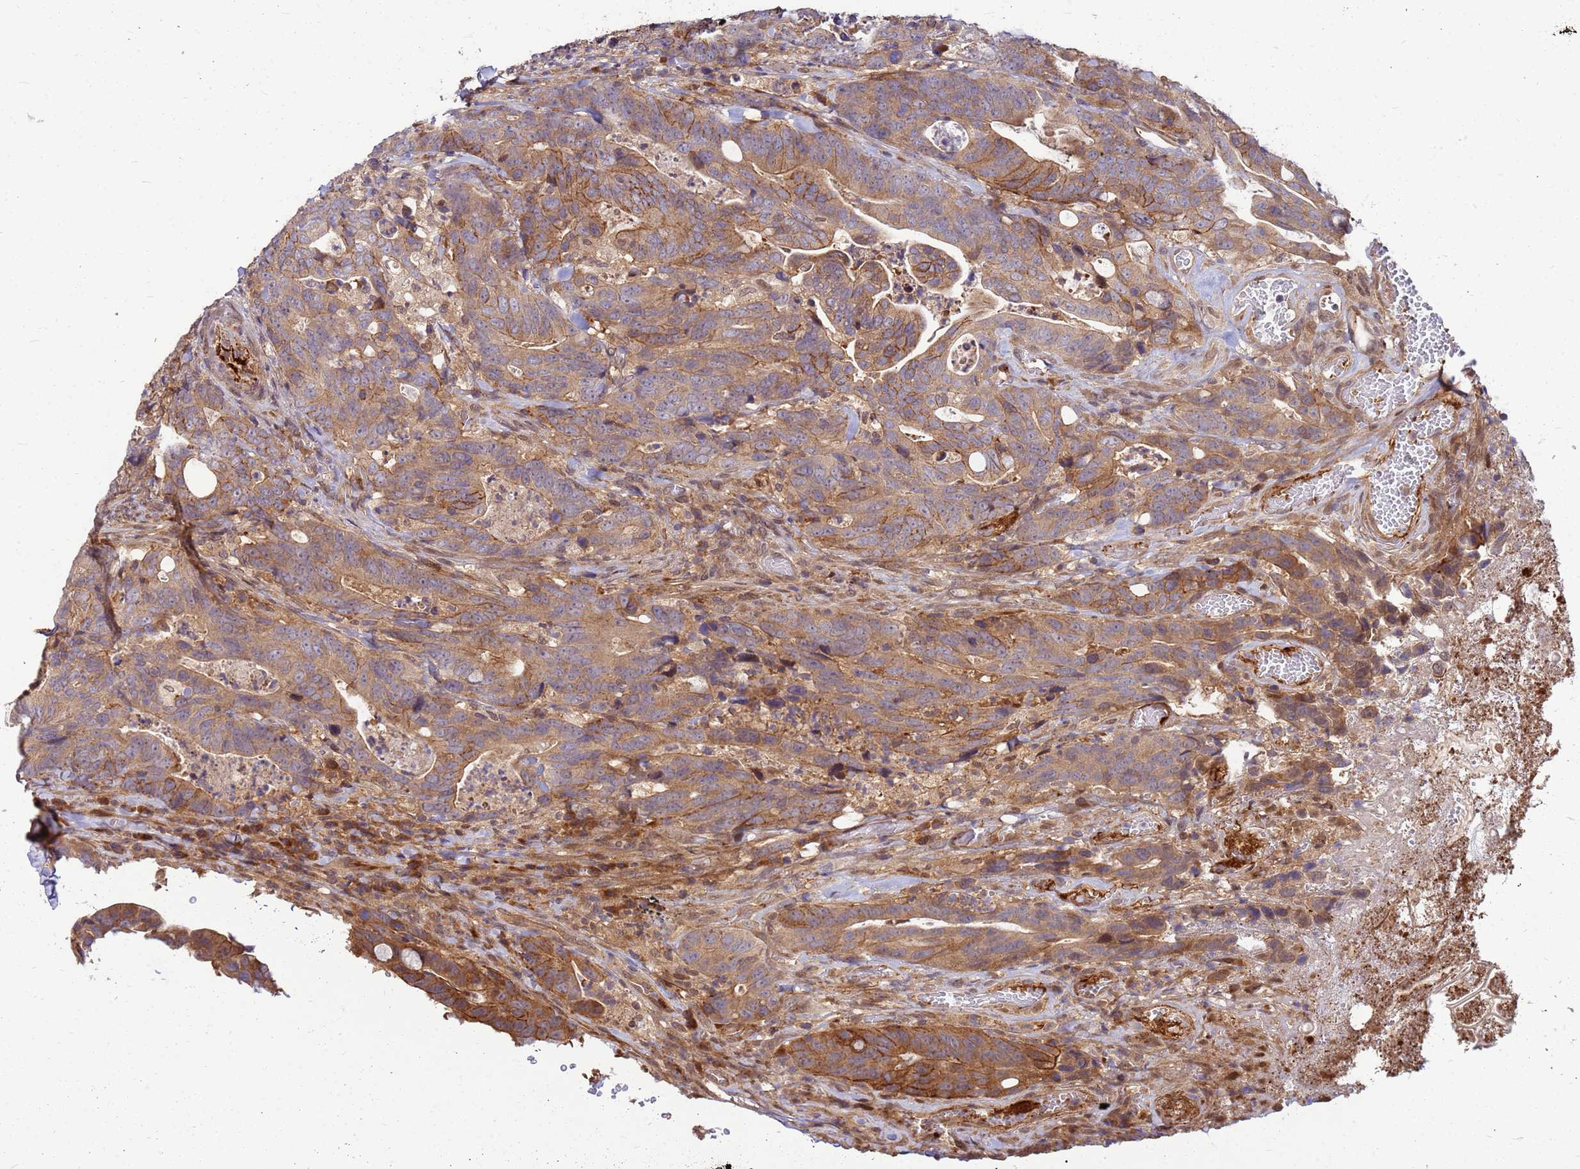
{"staining": {"intensity": "moderate", "quantity": ">75%", "location": "cytoplasmic/membranous"}, "tissue": "colorectal cancer", "cell_type": "Tumor cells", "image_type": "cancer", "snomed": [{"axis": "morphology", "description": "Adenocarcinoma, NOS"}, {"axis": "topography", "description": "Colon"}], "caption": "Tumor cells show medium levels of moderate cytoplasmic/membranous expression in about >75% of cells in adenocarcinoma (colorectal).", "gene": "DUS4L", "patient": {"sex": "female", "age": 82}}